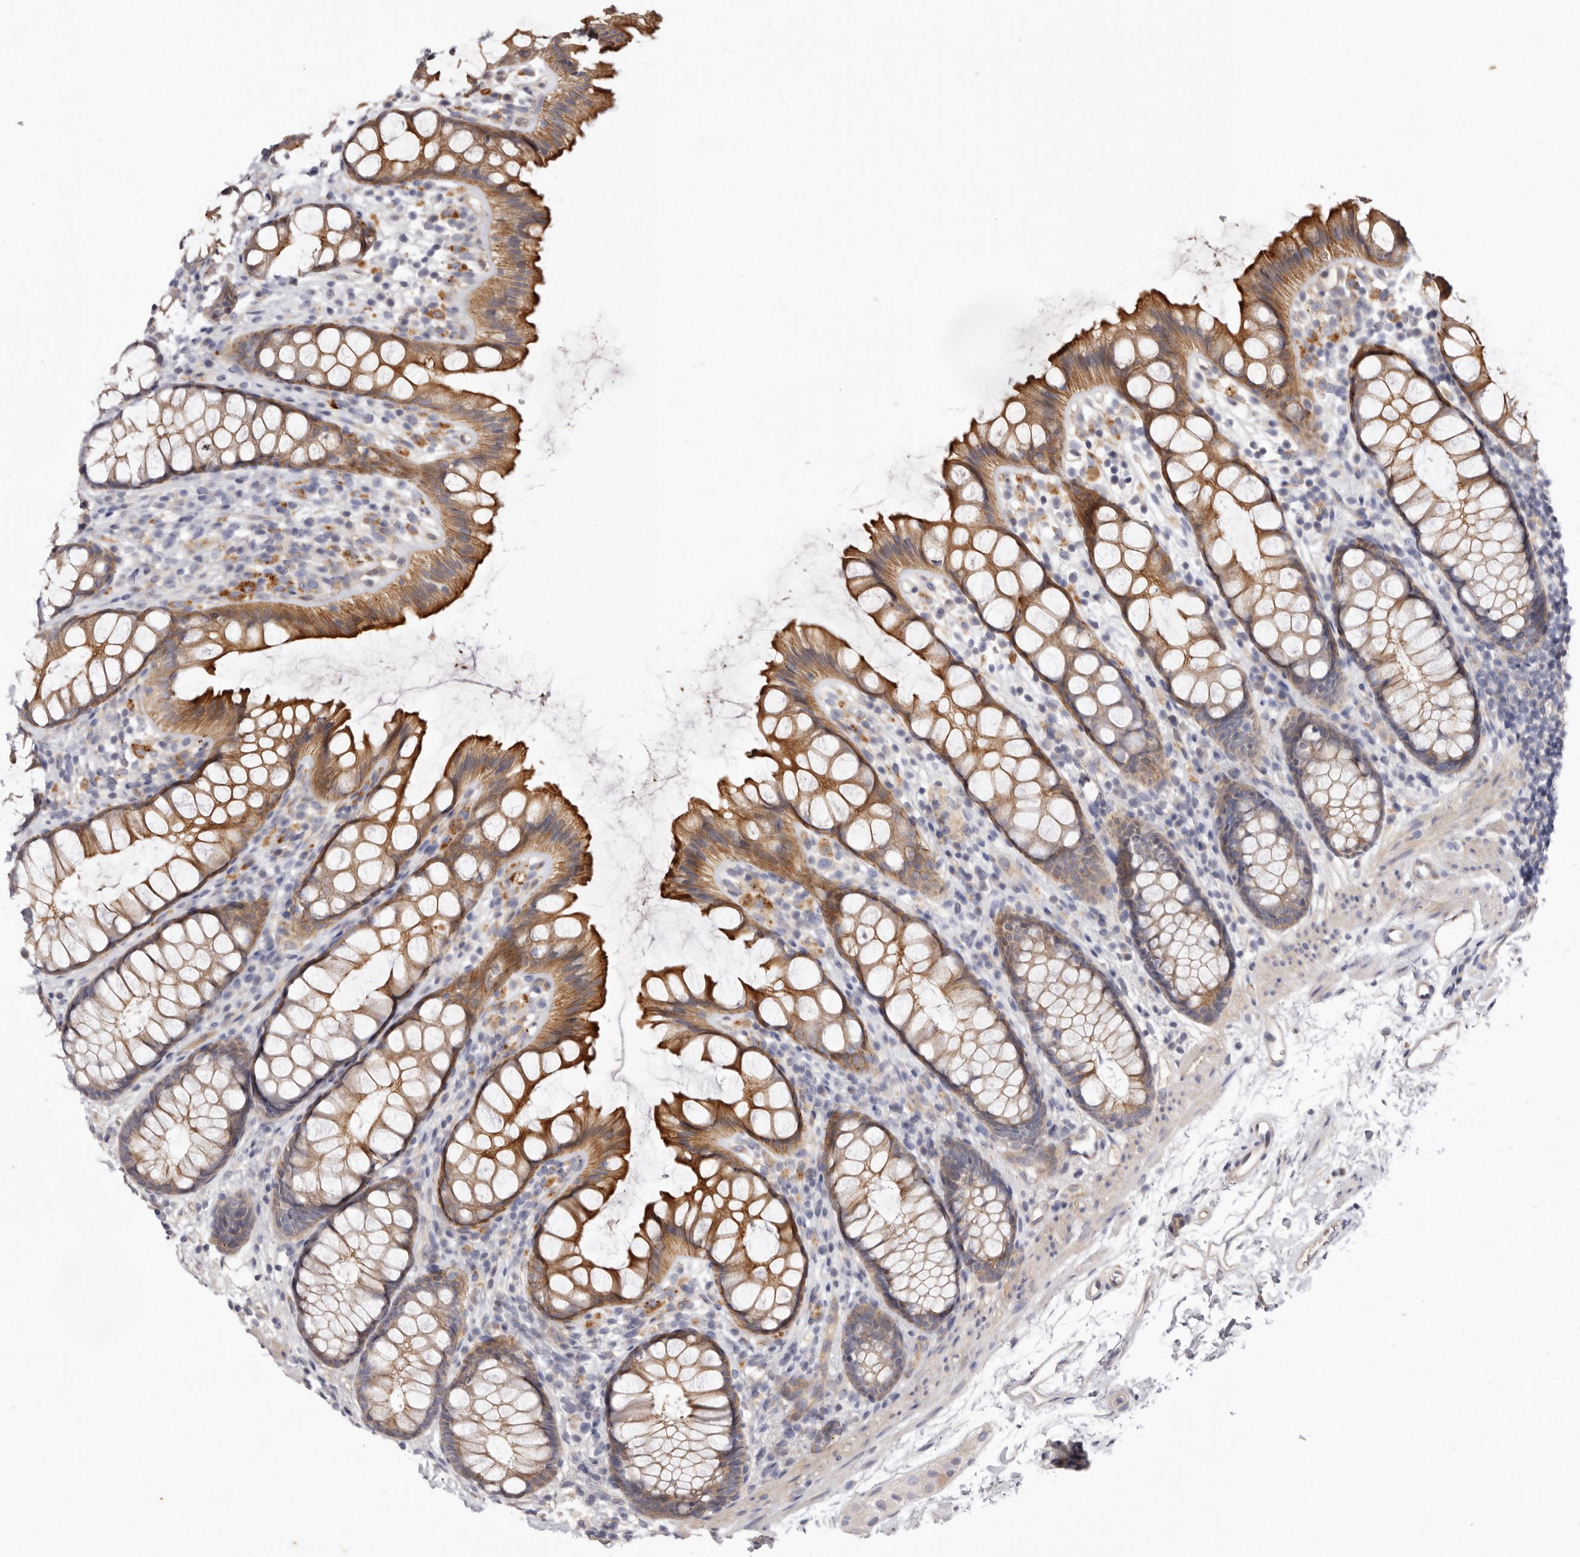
{"staining": {"intensity": "moderate", "quantity": ">75%", "location": "cytoplasmic/membranous"}, "tissue": "rectum", "cell_type": "Glandular cells", "image_type": "normal", "snomed": [{"axis": "morphology", "description": "Normal tissue, NOS"}, {"axis": "topography", "description": "Rectum"}], "caption": "Benign rectum reveals moderate cytoplasmic/membranous positivity in approximately >75% of glandular cells, visualized by immunohistochemistry. The protein of interest is stained brown, and the nuclei are stained in blue (DAB (3,3'-diaminobenzidine) IHC with brightfield microscopy, high magnification).", "gene": "STK16", "patient": {"sex": "female", "age": 65}}